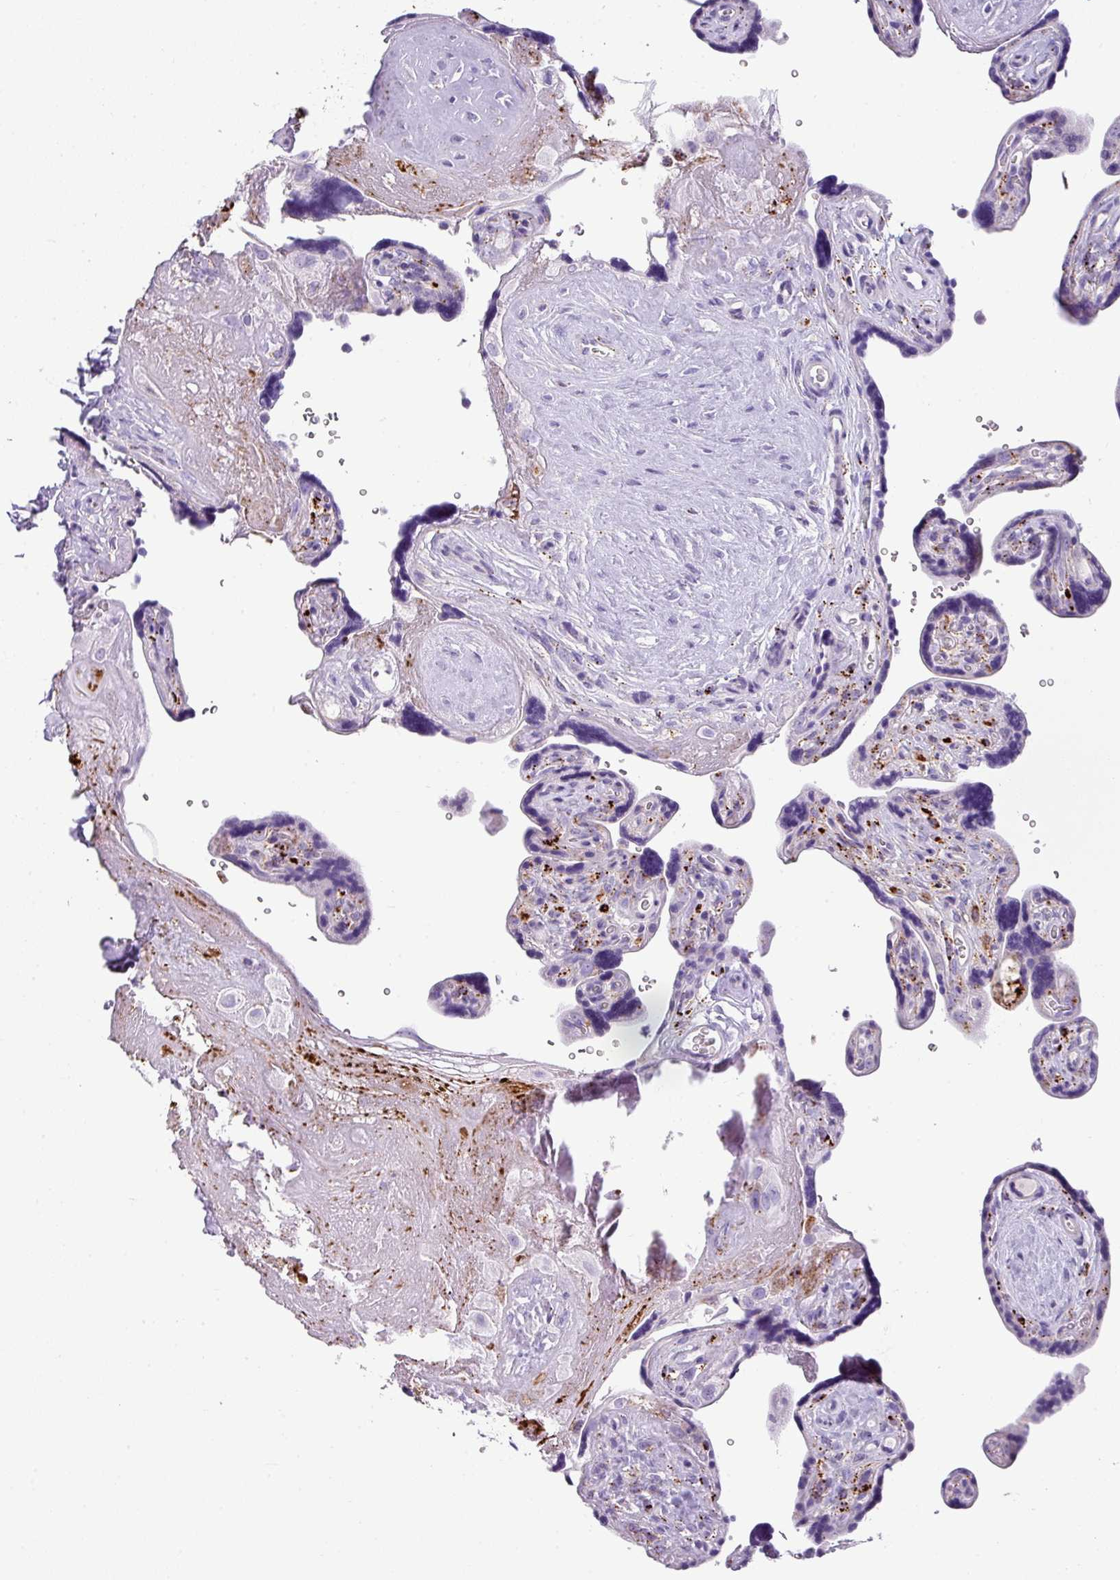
{"staining": {"intensity": "negative", "quantity": "none", "location": "none"}, "tissue": "placenta", "cell_type": "Decidual cells", "image_type": "normal", "snomed": [{"axis": "morphology", "description": "Normal tissue, NOS"}, {"axis": "topography", "description": "Placenta"}], "caption": "Immunohistochemistry histopathology image of unremarkable placenta: placenta stained with DAB demonstrates no significant protein positivity in decidual cells. (DAB IHC, high magnification).", "gene": "ZNF568", "patient": {"sex": "female", "age": 39}}